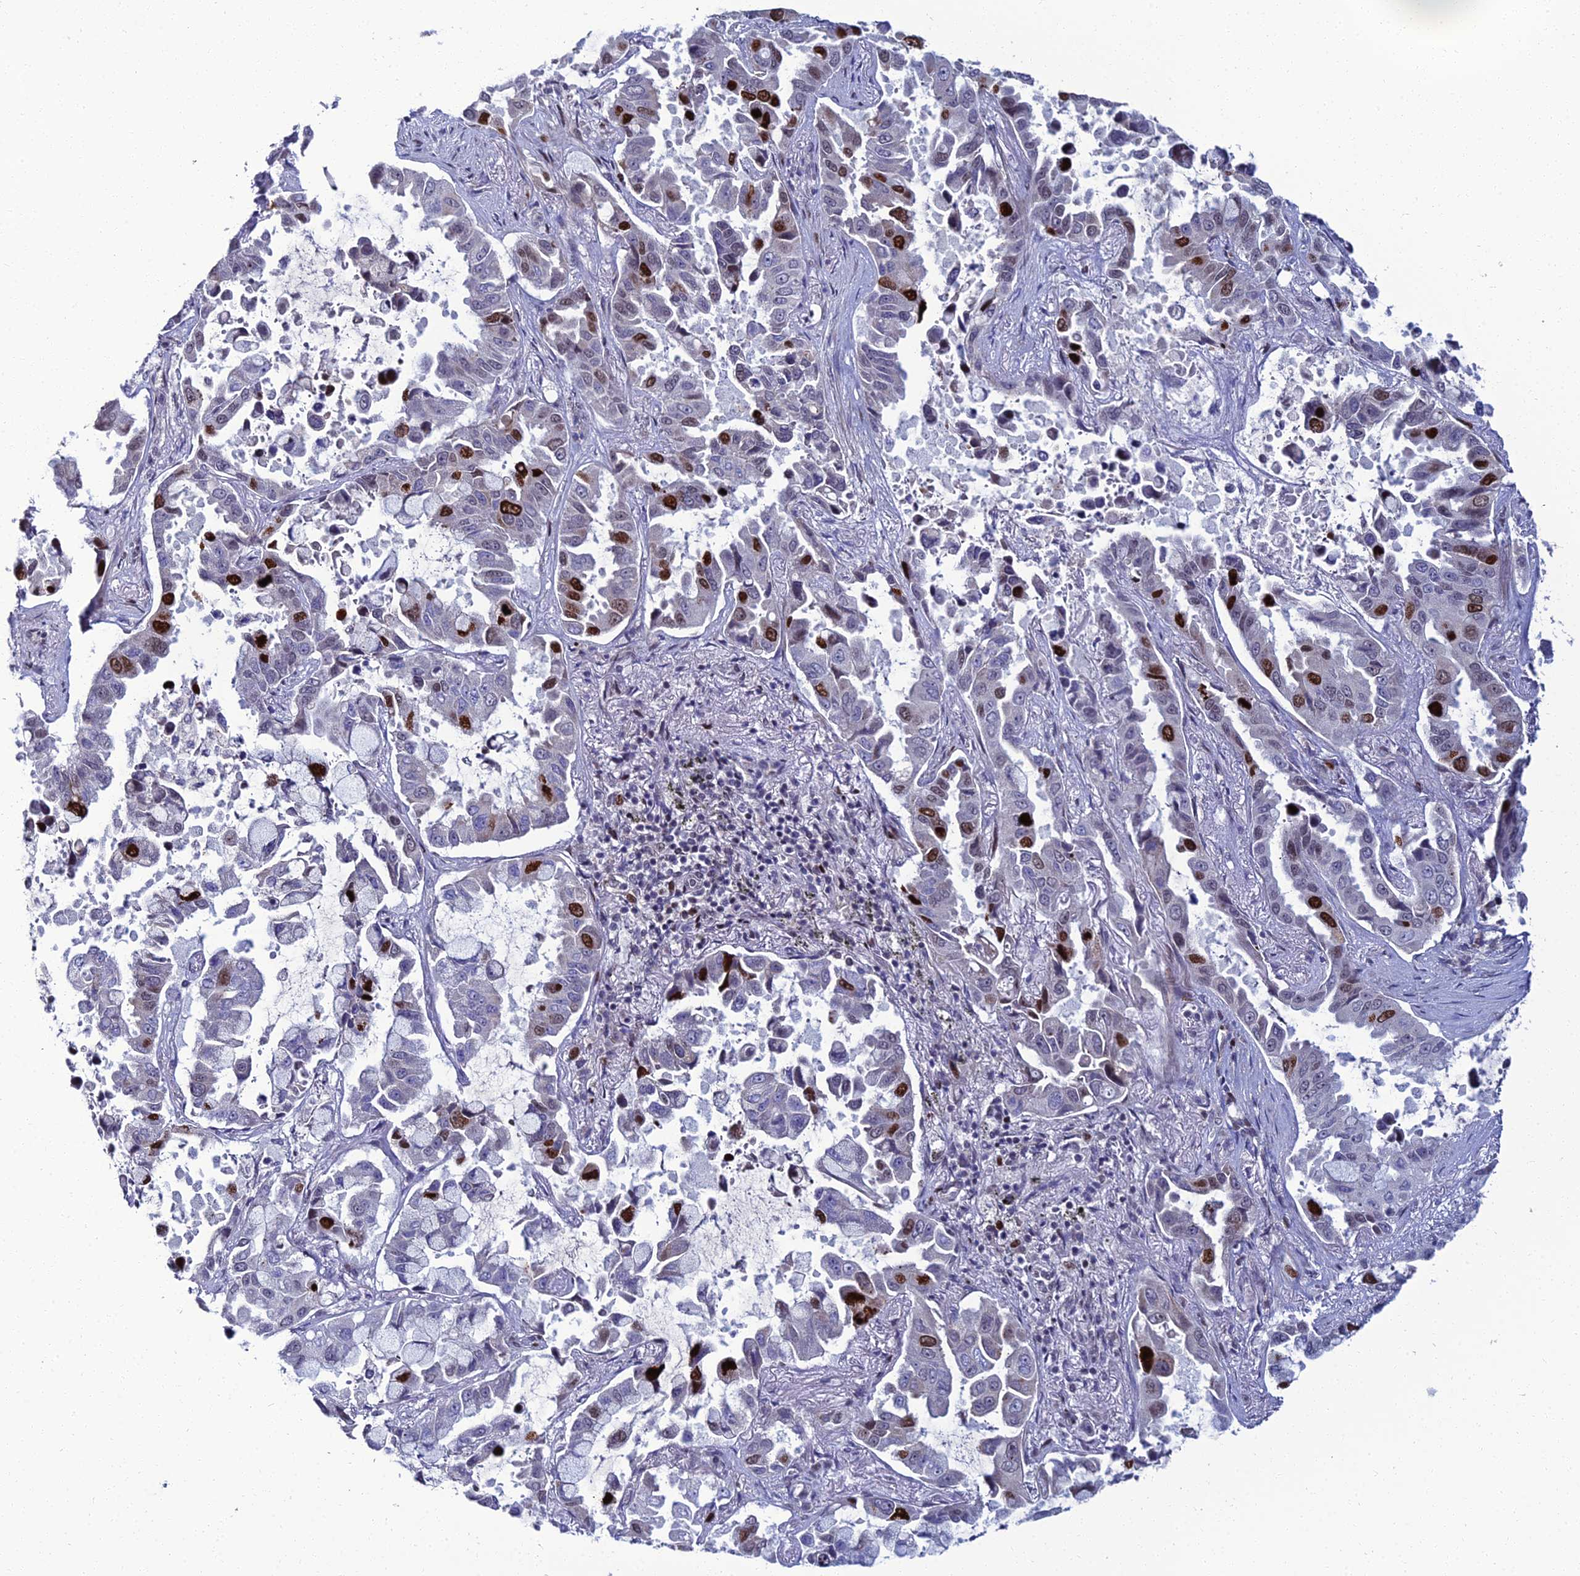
{"staining": {"intensity": "strong", "quantity": "<25%", "location": "nuclear"}, "tissue": "lung cancer", "cell_type": "Tumor cells", "image_type": "cancer", "snomed": [{"axis": "morphology", "description": "Adenocarcinoma, NOS"}, {"axis": "topography", "description": "Lung"}], "caption": "Protein analysis of lung adenocarcinoma tissue exhibits strong nuclear expression in approximately <25% of tumor cells.", "gene": "TAF9B", "patient": {"sex": "male", "age": 64}}